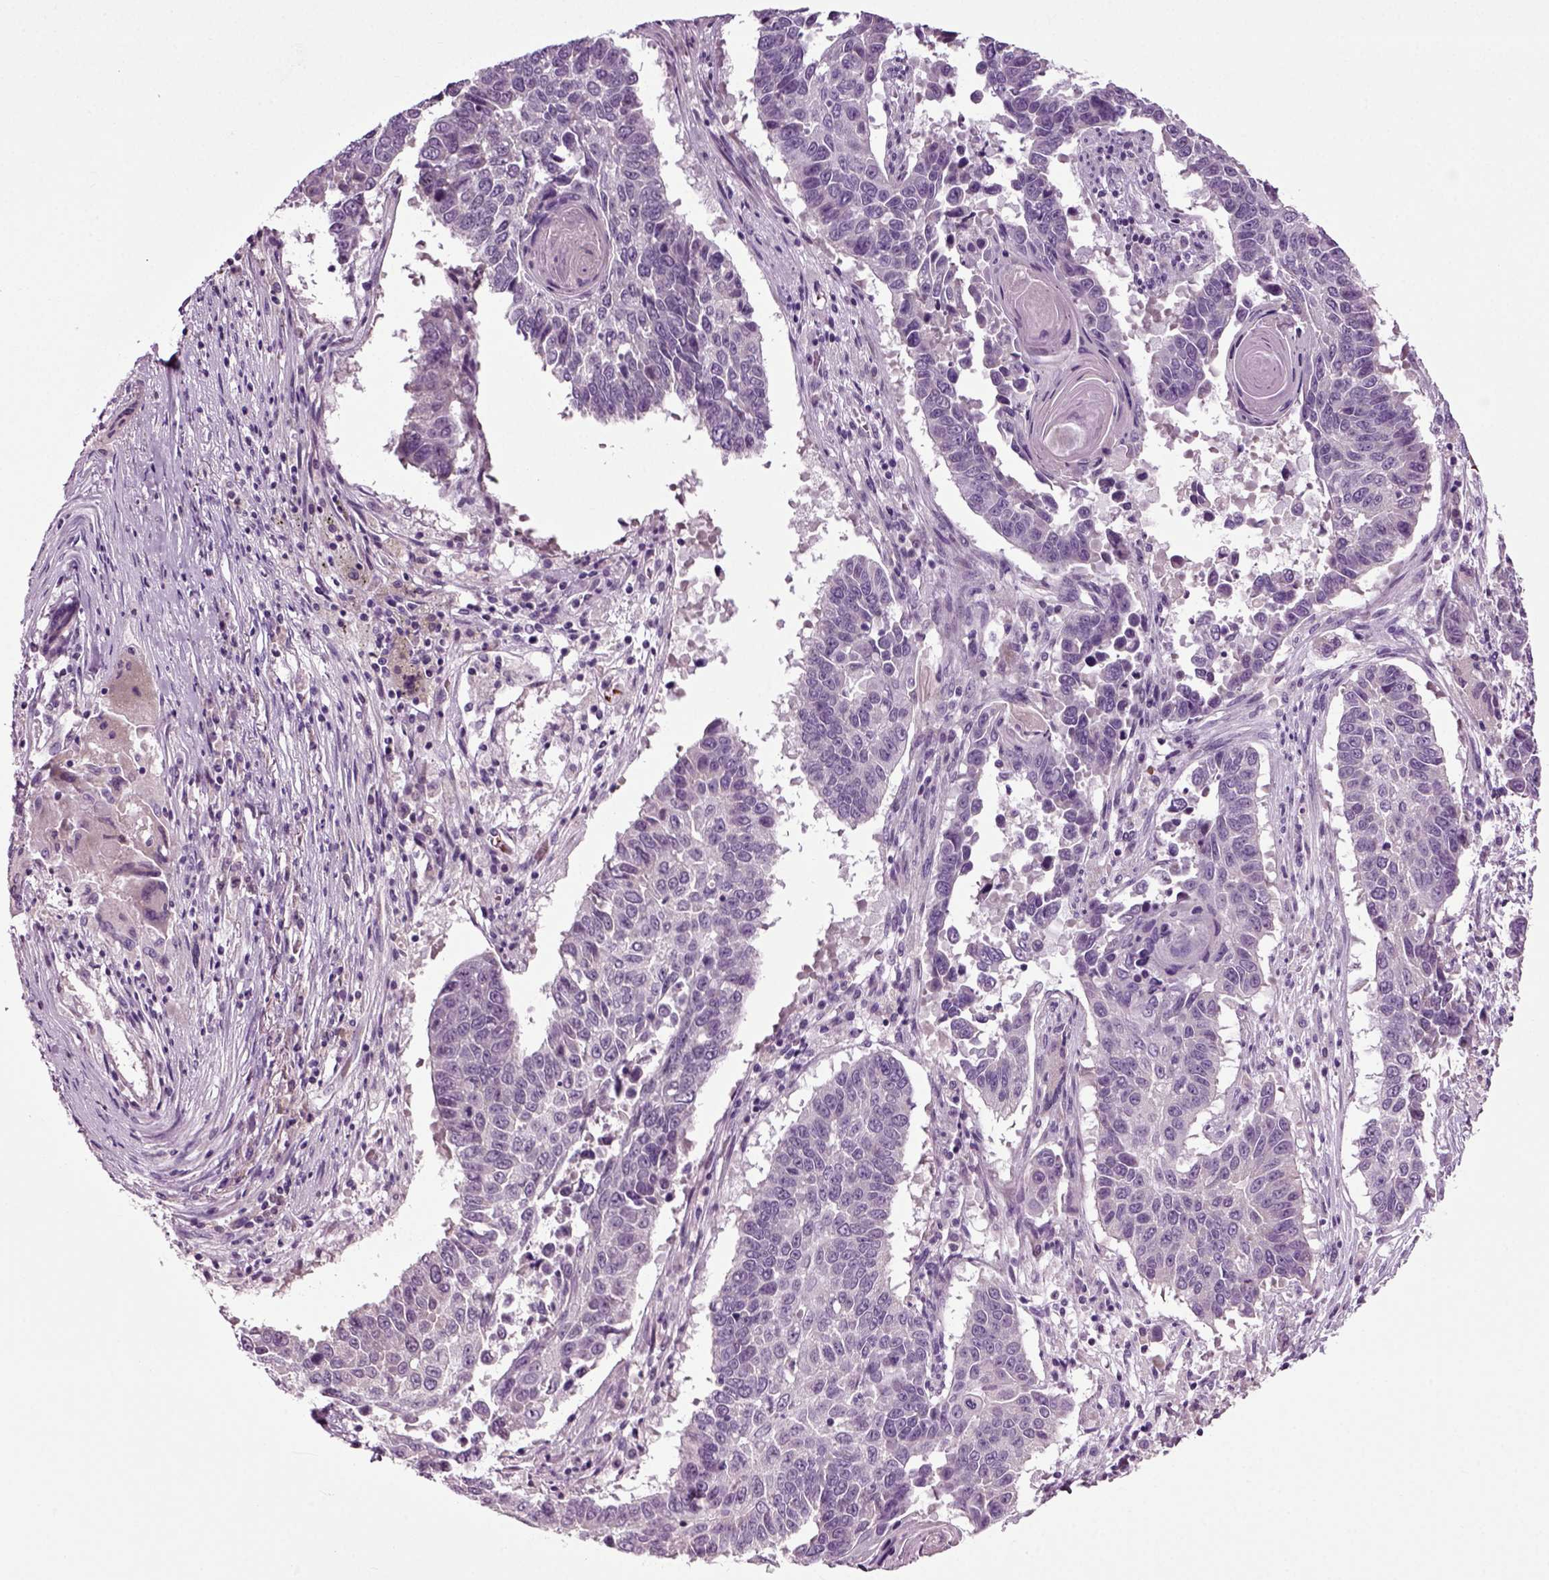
{"staining": {"intensity": "negative", "quantity": "none", "location": "none"}, "tissue": "lung cancer", "cell_type": "Tumor cells", "image_type": "cancer", "snomed": [{"axis": "morphology", "description": "Squamous cell carcinoma, NOS"}, {"axis": "topography", "description": "Lung"}], "caption": "There is no significant staining in tumor cells of lung squamous cell carcinoma.", "gene": "SPATA17", "patient": {"sex": "male", "age": 73}}